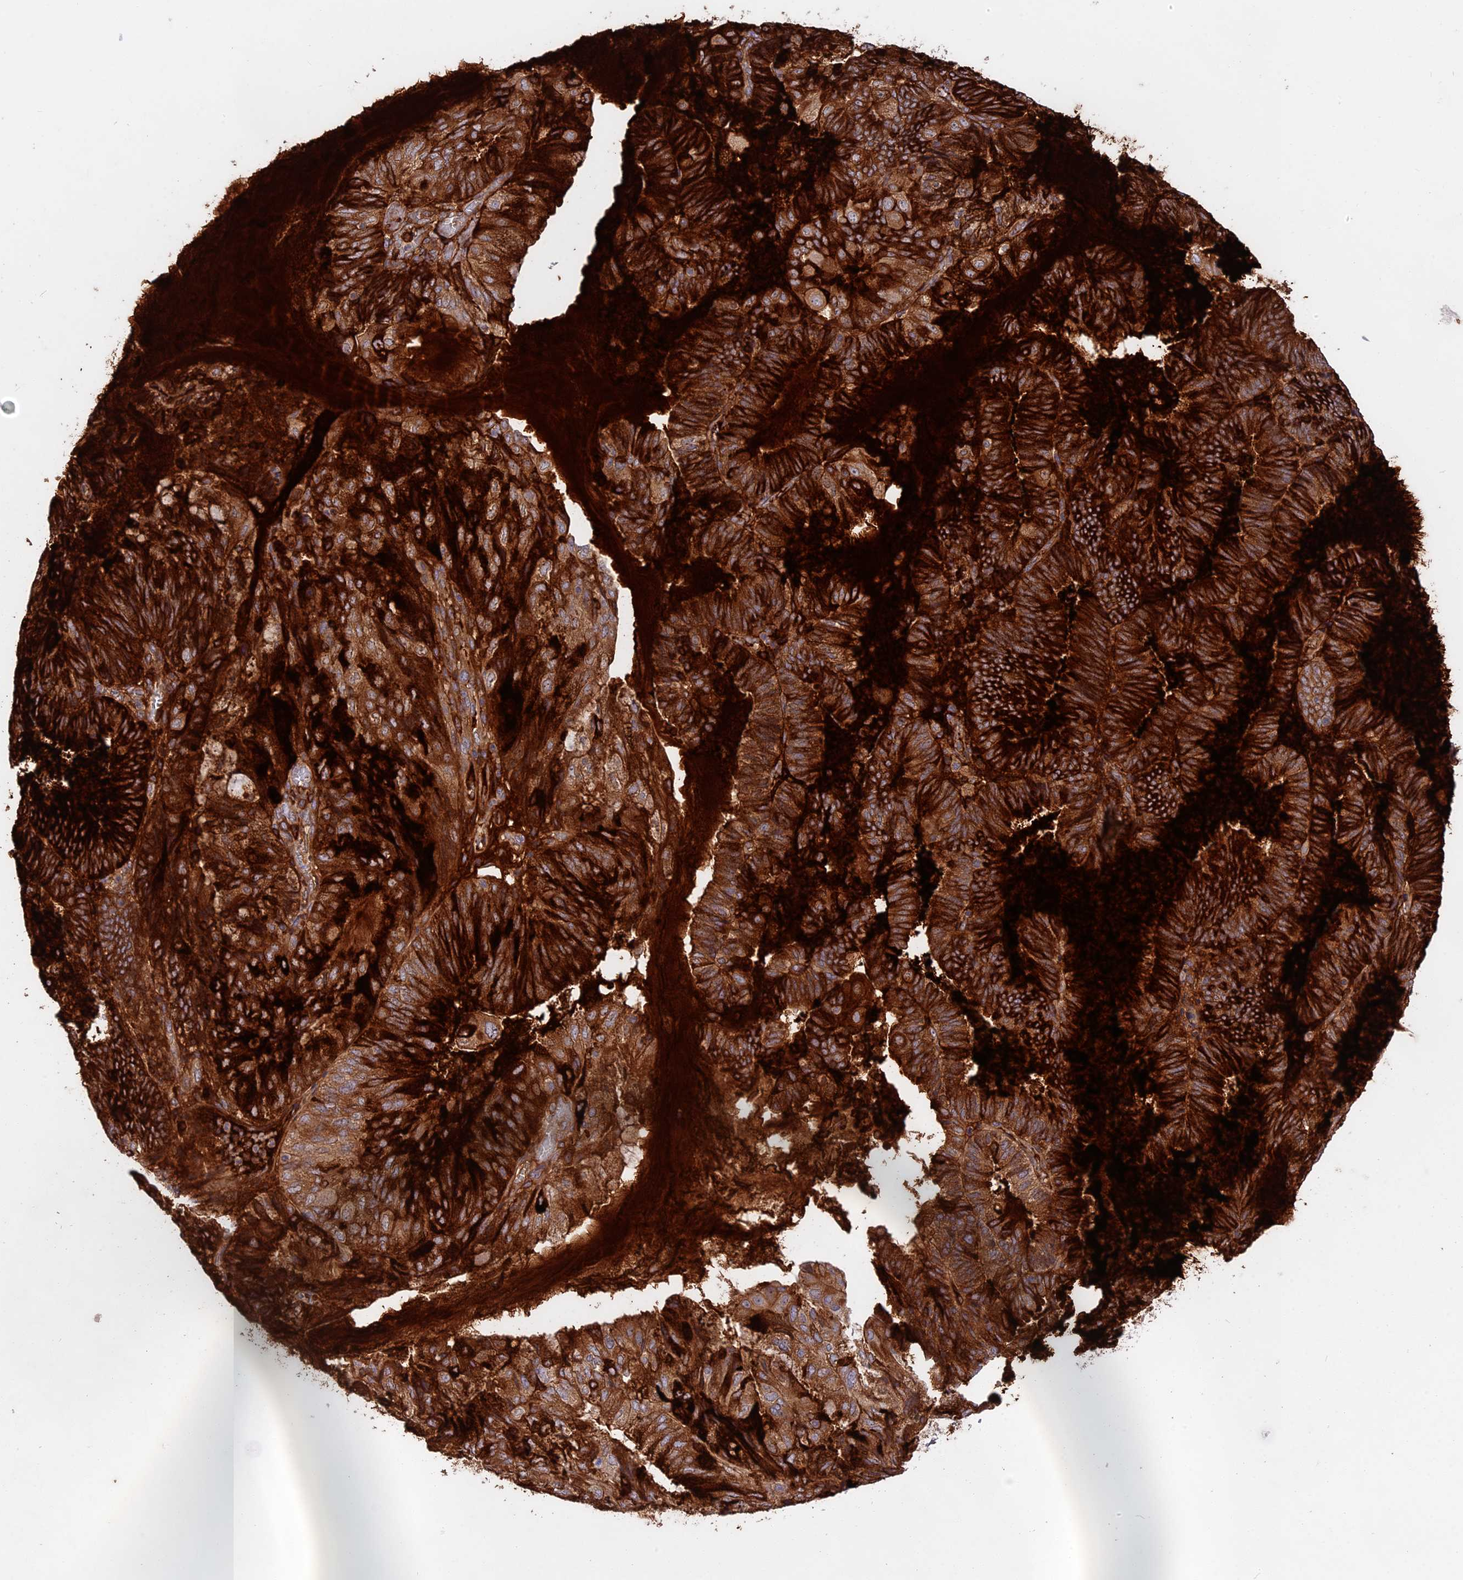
{"staining": {"intensity": "strong", "quantity": ">75%", "location": "cytoplasmic/membranous"}, "tissue": "endometrial cancer", "cell_type": "Tumor cells", "image_type": "cancer", "snomed": [{"axis": "morphology", "description": "Adenocarcinoma, NOS"}, {"axis": "topography", "description": "Endometrium"}], "caption": "This histopathology image demonstrates IHC staining of endometrial cancer (adenocarcinoma), with high strong cytoplasmic/membranous positivity in approximately >75% of tumor cells.", "gene": "TENT4B", "patient": {"sex": "female", "age": 81}}